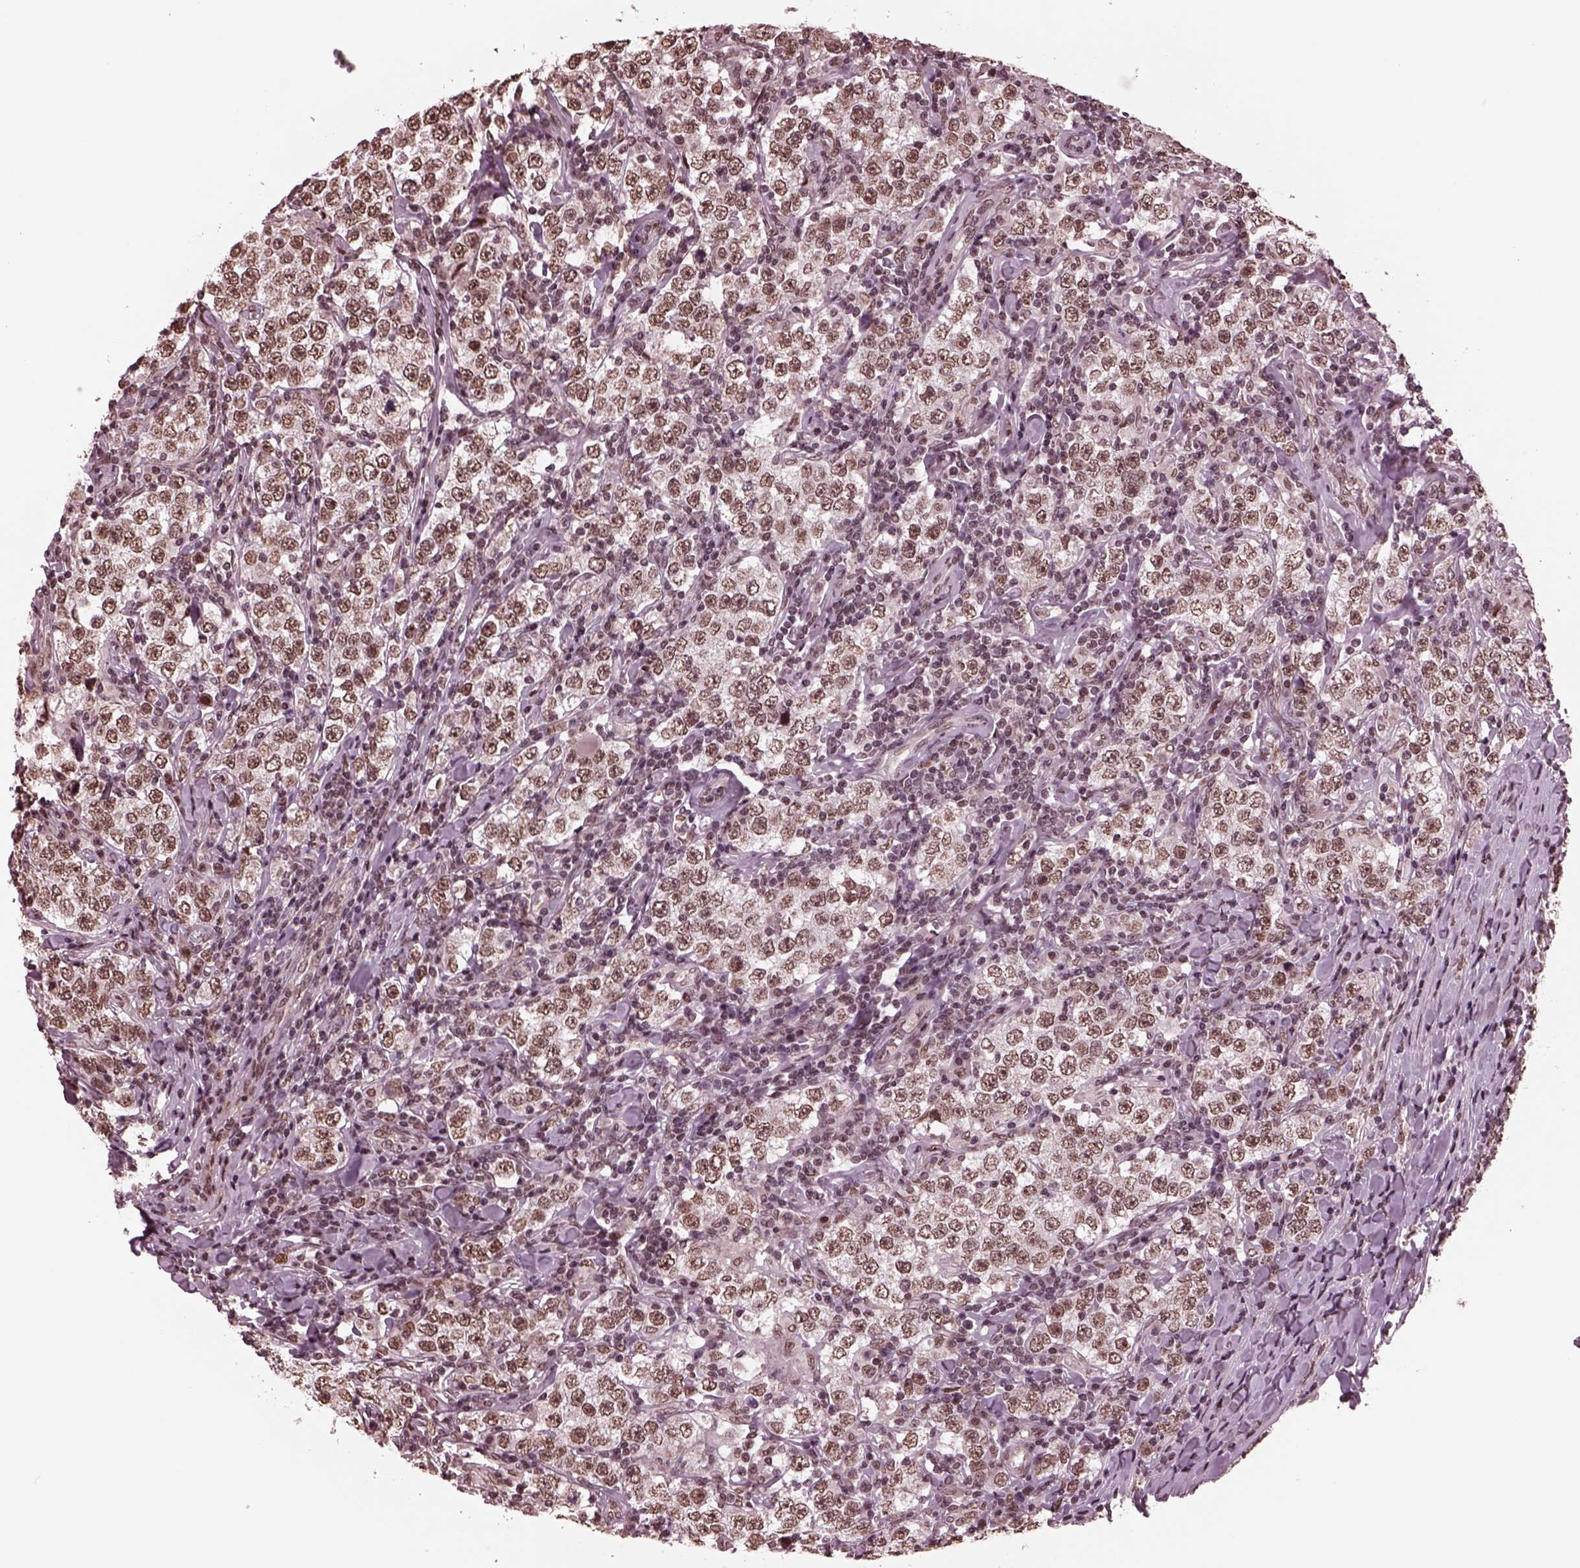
{"staining": {"intensity": "moderate", "quantity": ">75%", "location": "nuclear"}, "tissue": "testis cancer", "cell_type": "Tumor cells", "image_type": "cancer", "snomed": [{"axis": "morphology", "description": "Seminoma, NOS"}, {"axis": "morphology", "description": "Carcinoma, Embryonal, NOS"}, {"axis": "topography", "description": "Testis"}], "caption": "The photomicrograph displays immunohistochemical staining of testis cancer. There is moderate nuclear positivity is seen in approximately >75% of tumor cells.", "gene": "NAP1L5", "patient": {"sex": "male", "age": 41}}